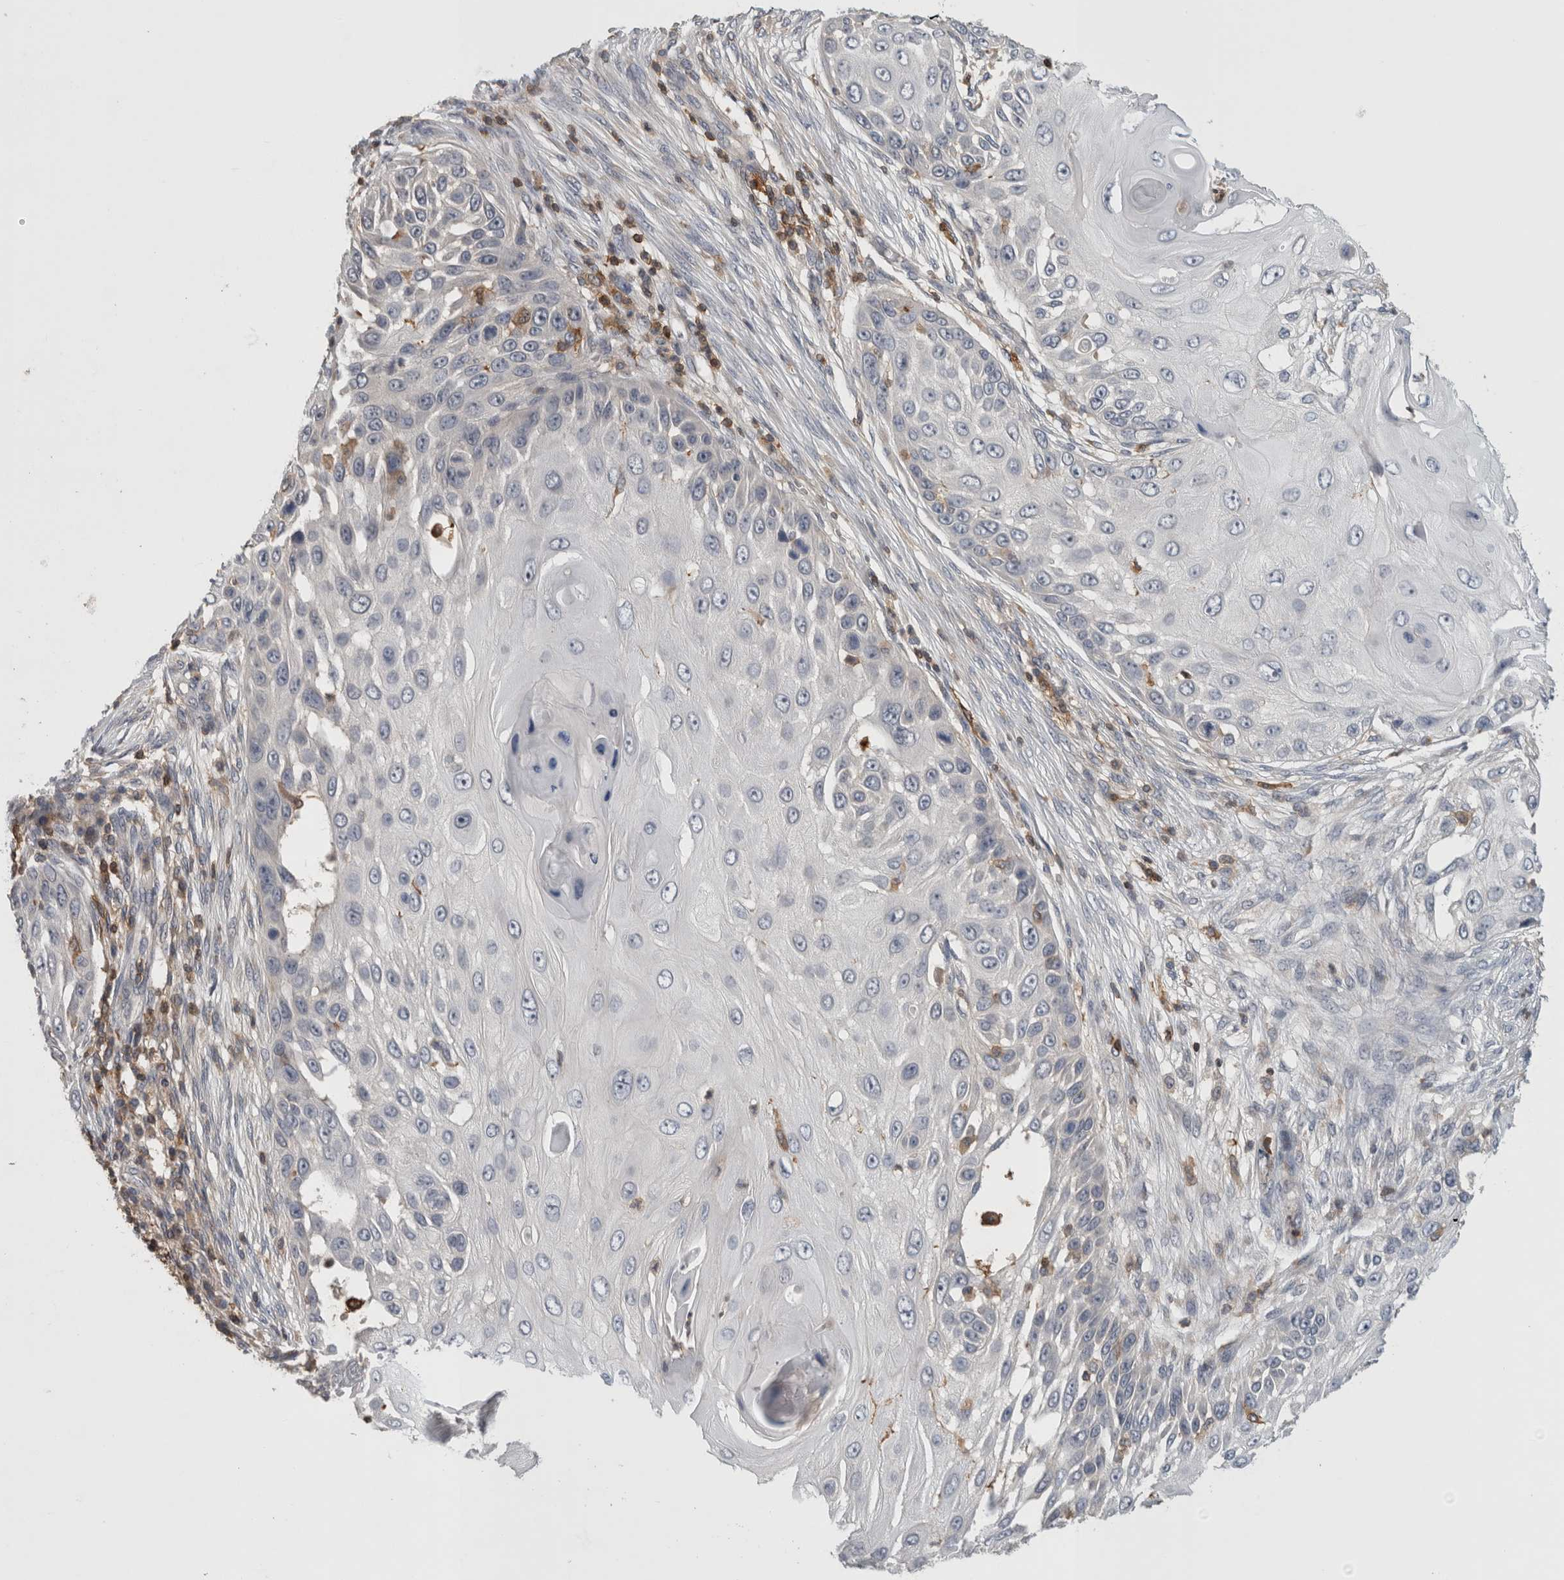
{"staining": {"intensity": "negative", "quantity": "none", "location": "none"}, "tissue": "skin cancer", "cell_type": "Tumor cells", "image_type": "cancer", "snomed": [{"axis": "morphology", "description": "Squamous cell carcinoma, NOS"}, {"axis": "topography", "description": "Skin"}], "caption": "This is an IHC micrograph of skin cancer (squamous cell carcinoma). There is no staining in tumor cells.", "gene": "GFRA2", "patient": {"sex": "female", "age": 44}}